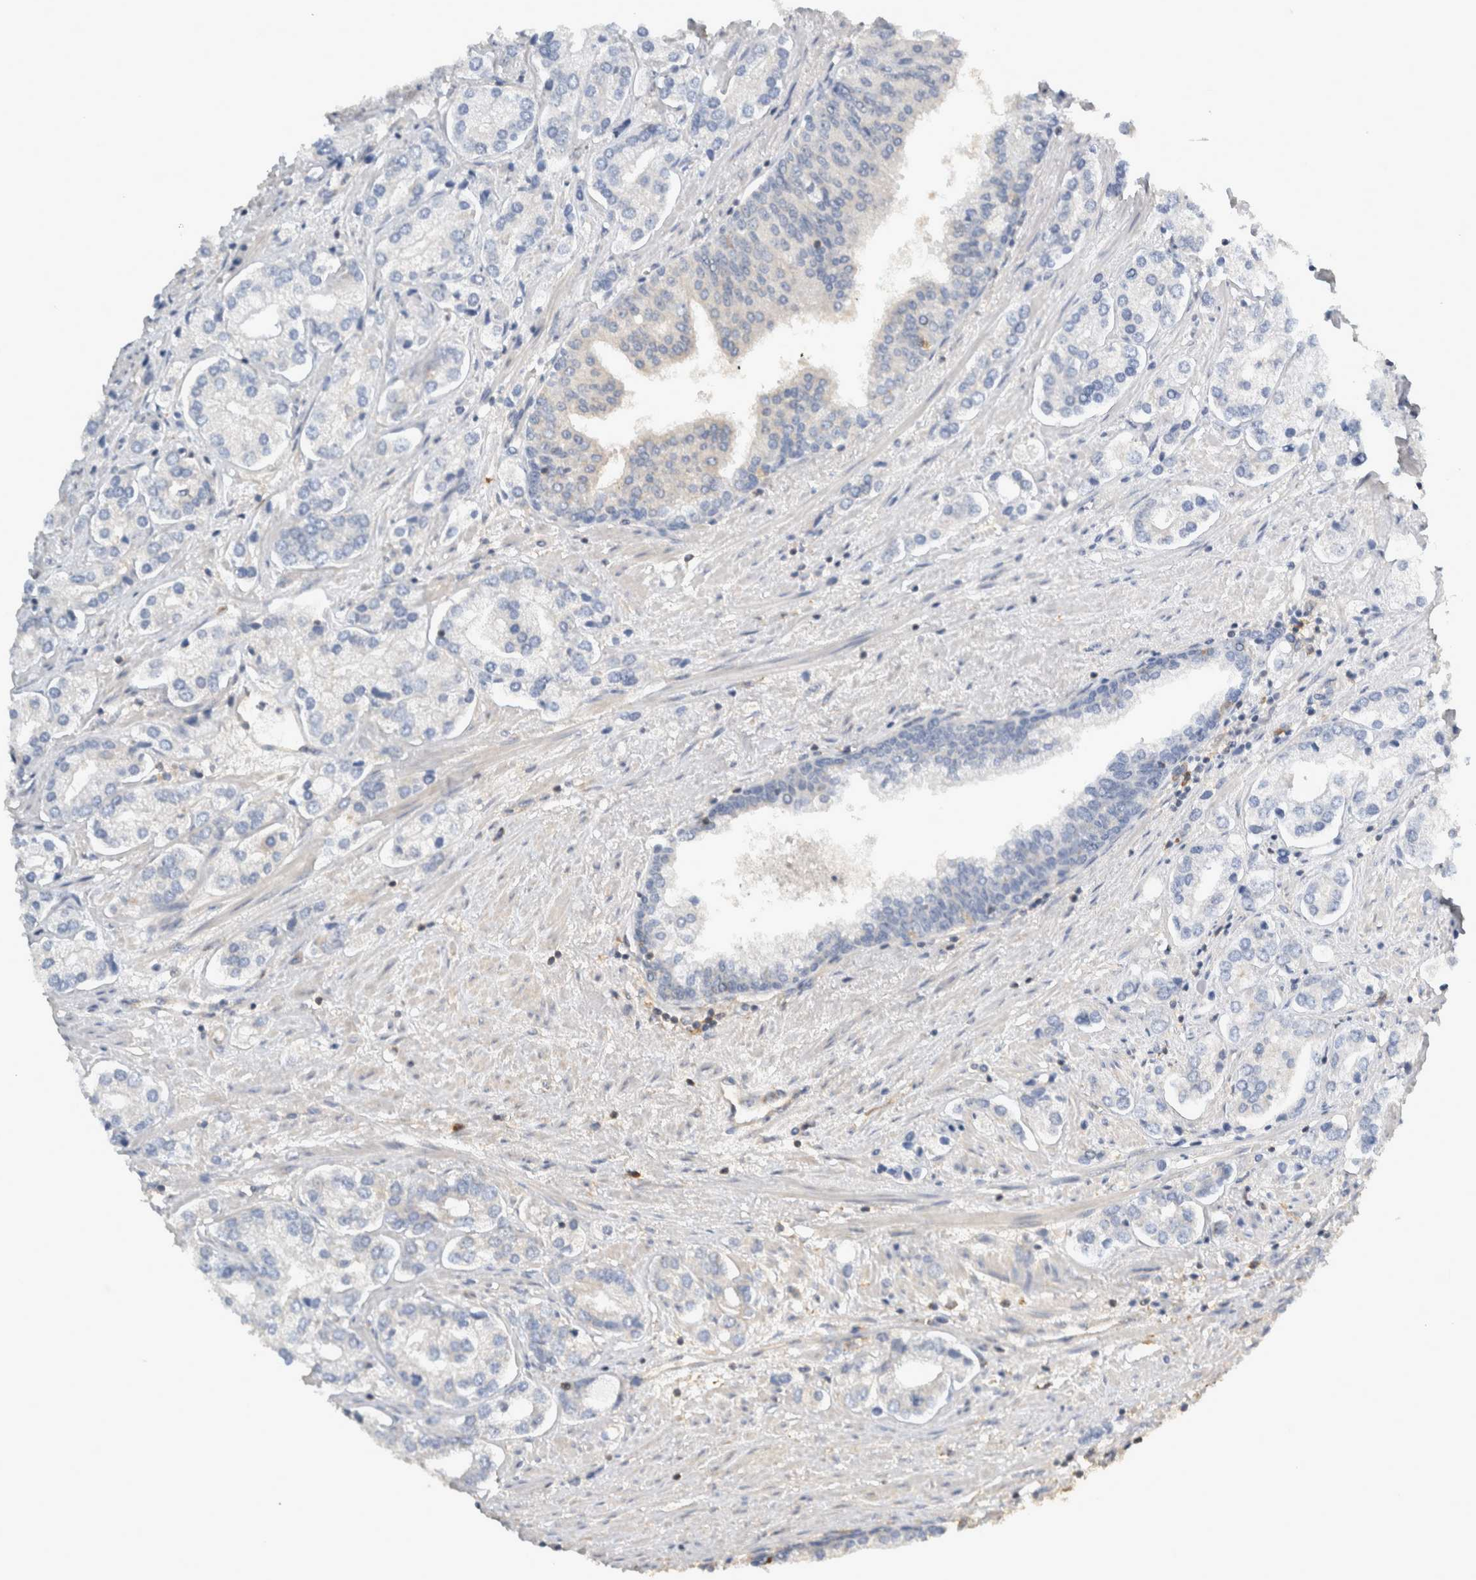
{"staining": {"intensity": "negative", "quantity": "none", "location": "none"}, "tissue": "prostate cancer", "cell_type": "Tumor cells", "image_type": "cancer", "snomed": [{"axis": "morphology", "description": "Adenocarcinoma, High grade"}, {"axis": "topography", "description": "Prostate"}], "caption": "DAB (3,3'-diaminobenzidine) immunohistochemical staining of human prostate adenocarcinoma (high-grade) displays no significant staining in tumor cells.", "gene": "EIF4G3", "patient": {"sex": "male", "age": 66}}